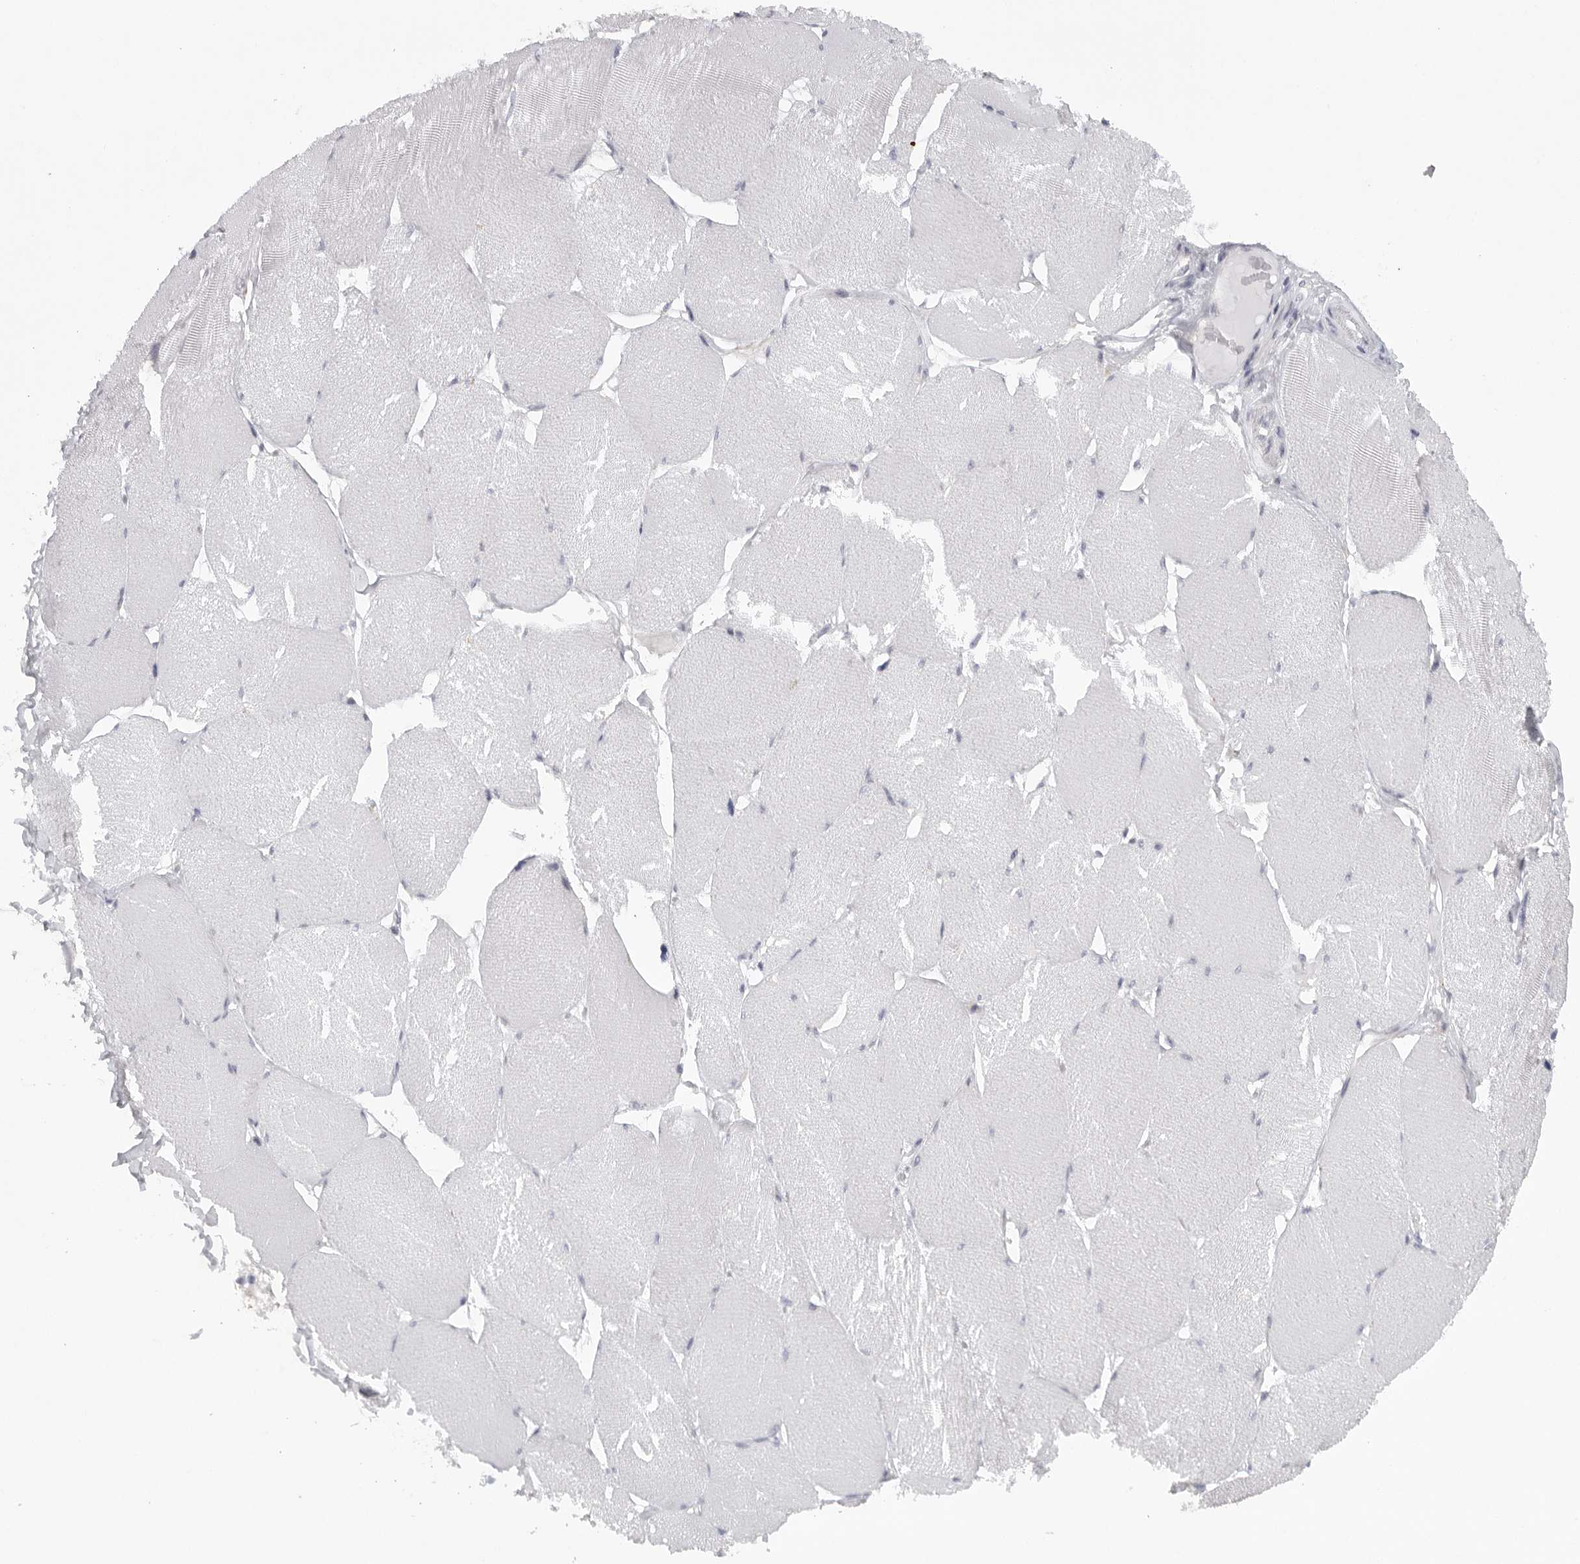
{"staining": {"intensity": "negative", "quantity": "none", "location": "none"}, "tissue": "skeletal muscle", "cell_type": "Myocytes", "image_type": "normal", "snomed": [{"axis": "morphology", "description": "Normal tissue, NOS"}, {"axis": "topography", "description": "Skin"}, {"axis": "topography", "description": "Skeletal muscle"}], "caption": "An immunohistochemistry (IHC) micrograph of benign skeletal muscle is shown. There is no staining in myocytes of skeletal muscle.", "gene": "TMEM69", "patient": {"sex": "male", "age": 83}}